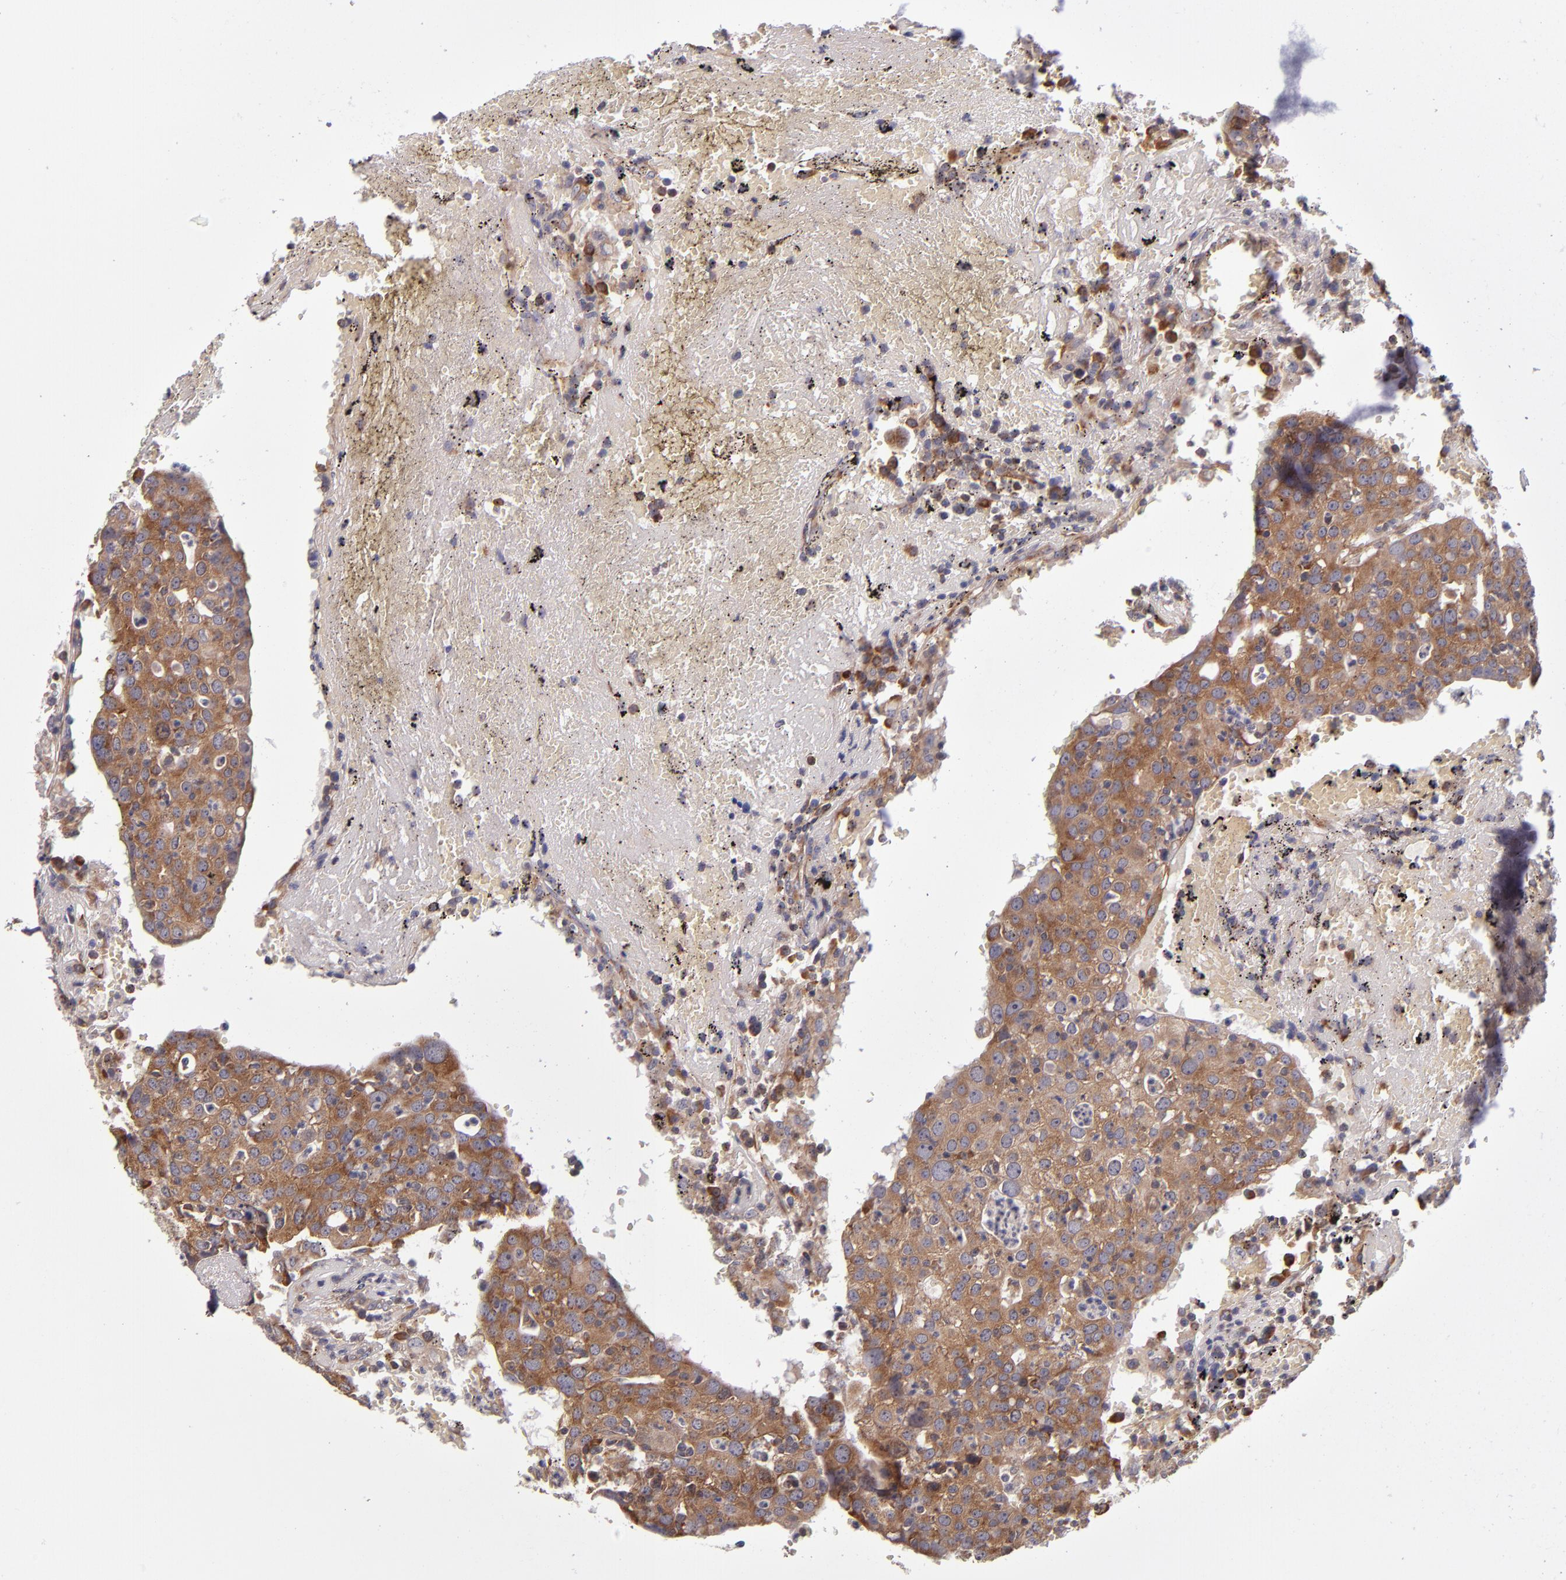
{"staining": {"intensity": "moderate", "quantity": ">75%", "location": "cytoplasmic/membranous"}, "tissue": "head and neck cancer", "cell_type": "Tumor cells", "image_type": "cancer", "snomed": [{"axis": "morphology", "description": "Adenocarcinoma, NOS"}, {"axis": "topography", "description": "Salivary gland"}, {"axis": "topography", "description": "Head-Neck"}], "caption": "Brown immunohistochemical staining in head and neck cancer reveals moderate cytoplasmic/membranous positivity in about >75% of tumor cells.", "gene": "EIF4ENIF1", "patient": {"sex": "female", "age": 65}}